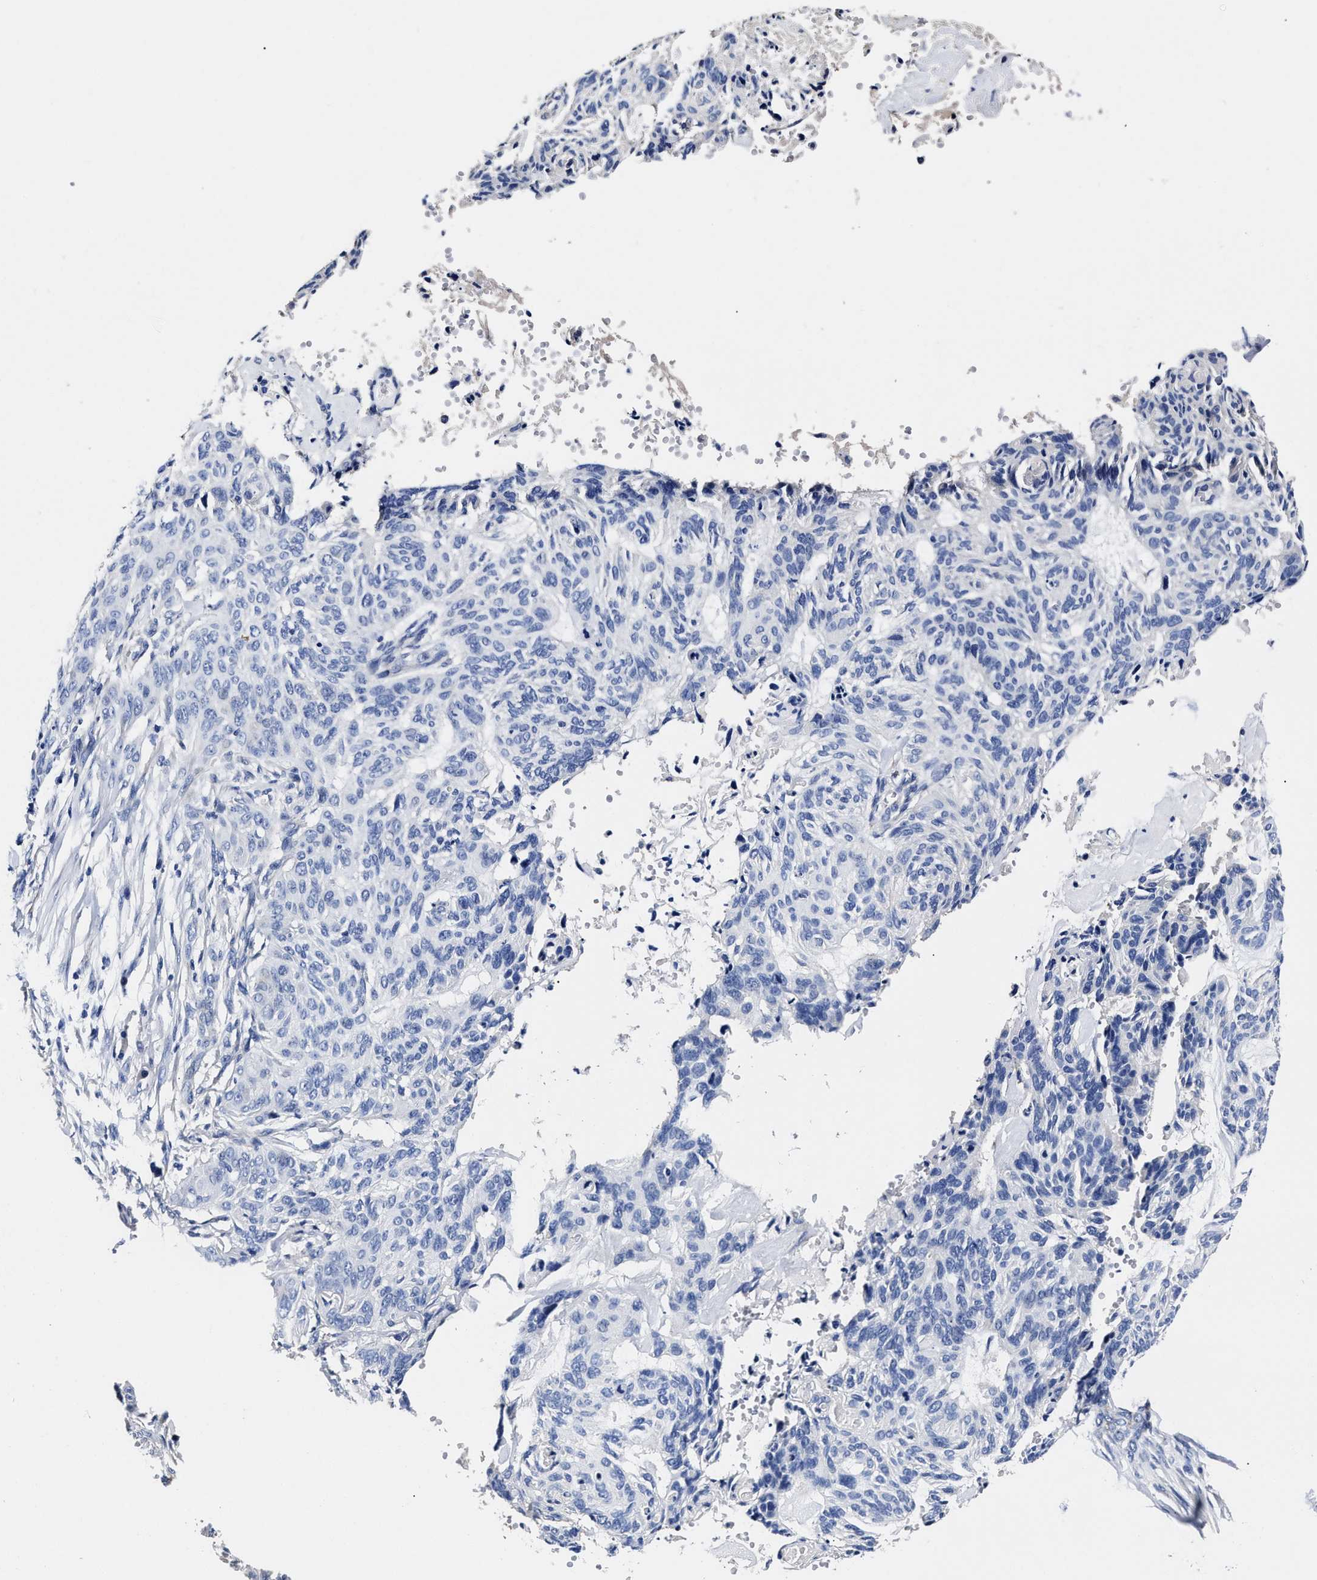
{"staining": {"intensity": "negative", "quantity": "none", "location": "none"}, "tissue": "skin cancer", "cell_type": "Tumor cells", "image_type": "cancer", "snomed": [{"axis": "morphology", "description": "Basal cell carcinoma"}, {"axis": "topography", "description": "Skin"}], "caption": "IHC histopathology image of neoplastic tissue: skin cancer (basal cell carcinoma) stained with DAB exhibits no significant protein expression in tumor cells.", "gene": "OLFML2A", "patient": {"sex": "male", "age": 85}}